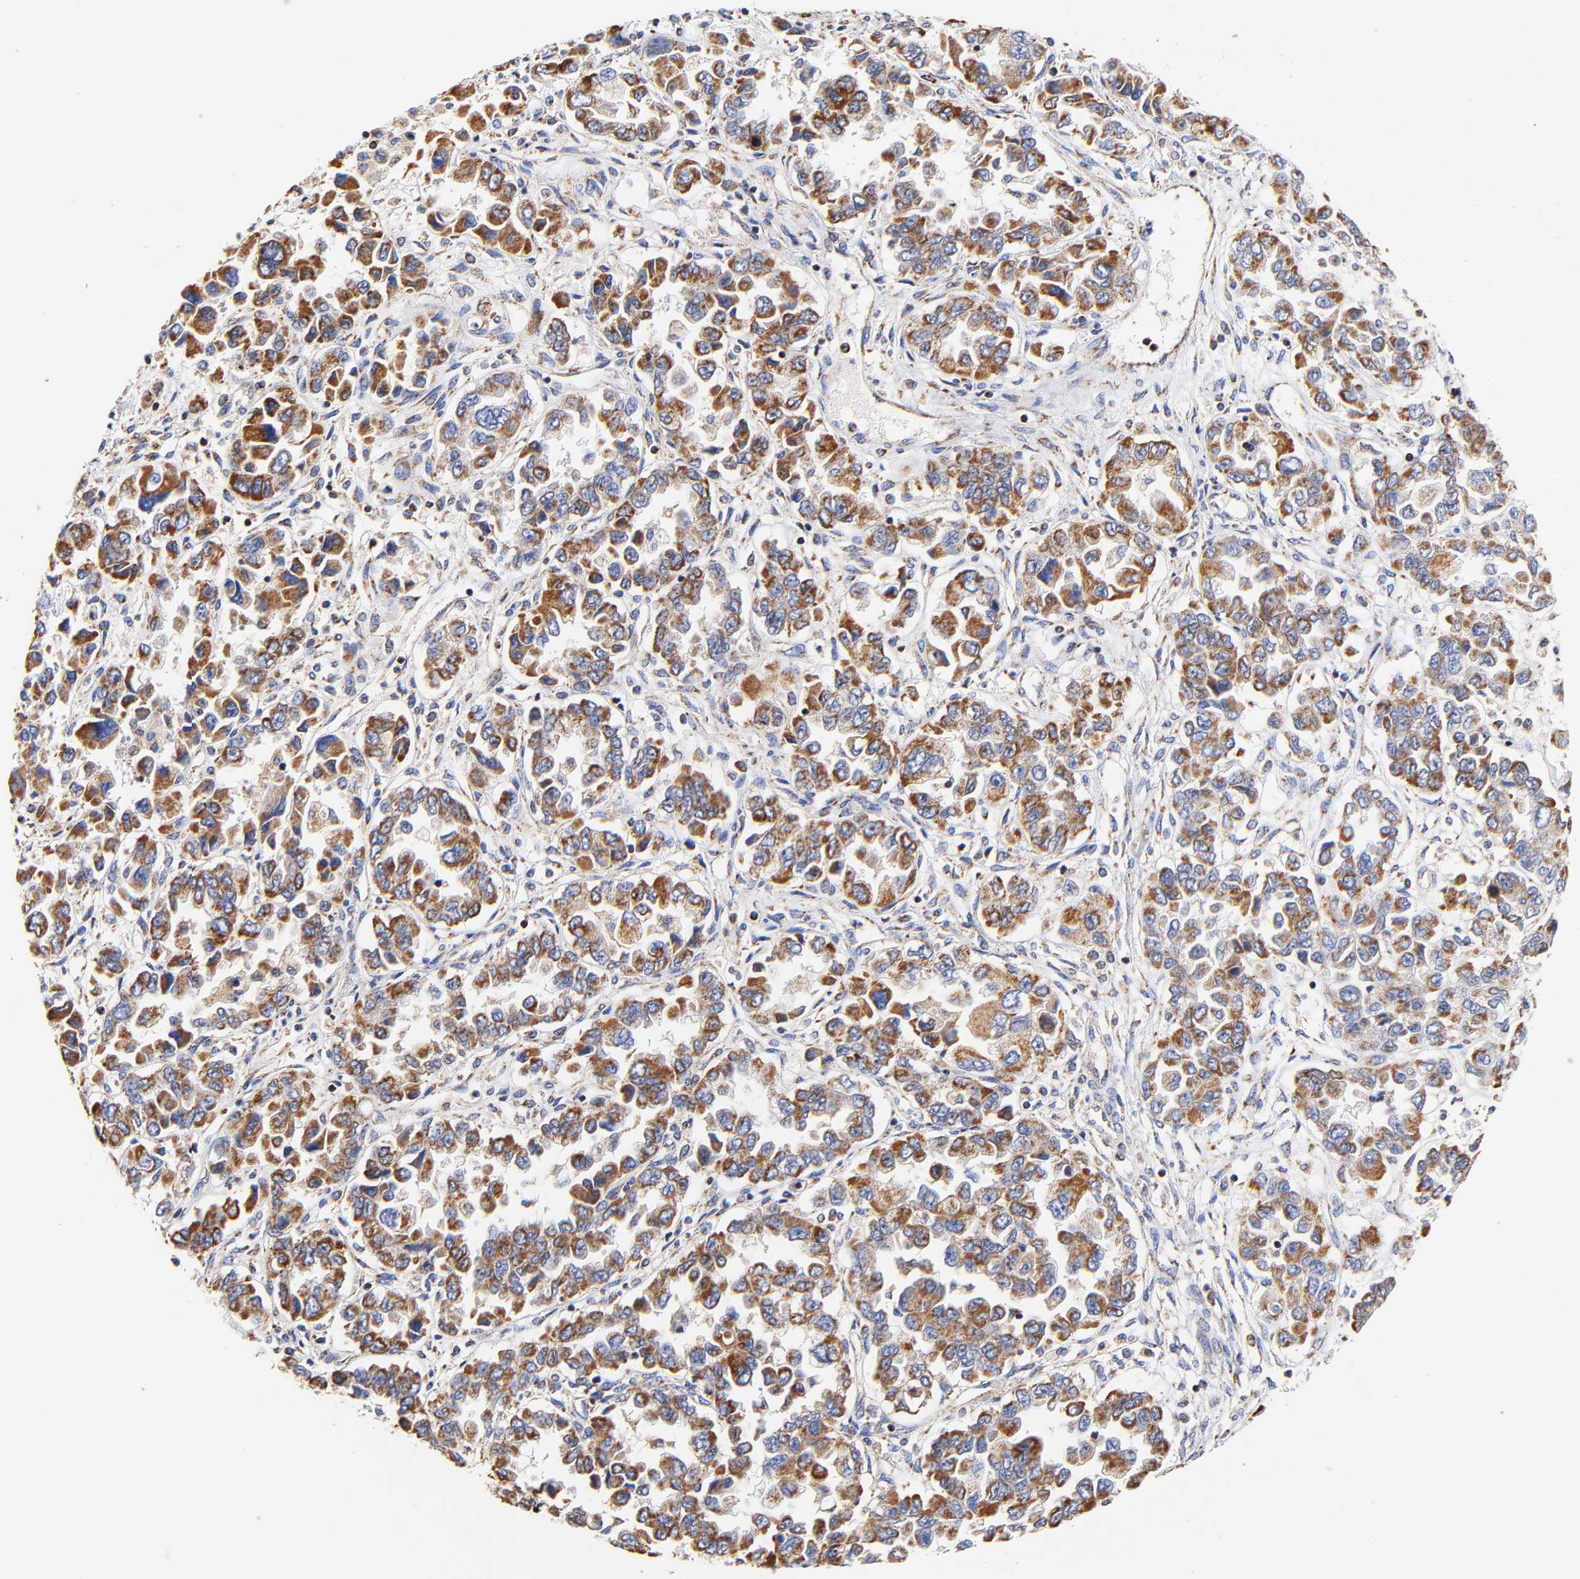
{"staining": {"intensity": "moderate", "quantity": ">75%", "location": "cytoplasmic/membranous"}, "tissue": "ovarian cancer", "cell_type": "Tumor cells", "image_type": "cancer", "snomed": [{"axis": "morphology", "description": "Cystadenocarcinoma, serous, NOS"}, {"axis": "topography", "description": "Ovary"}], "caption": "Ovarian serous cystadenocarcinoma stained with a protein marker reveals moderate staining in tumor cells.", "gene": "ATP5F1D", "patient": {"sex": "female", "age": 84}}